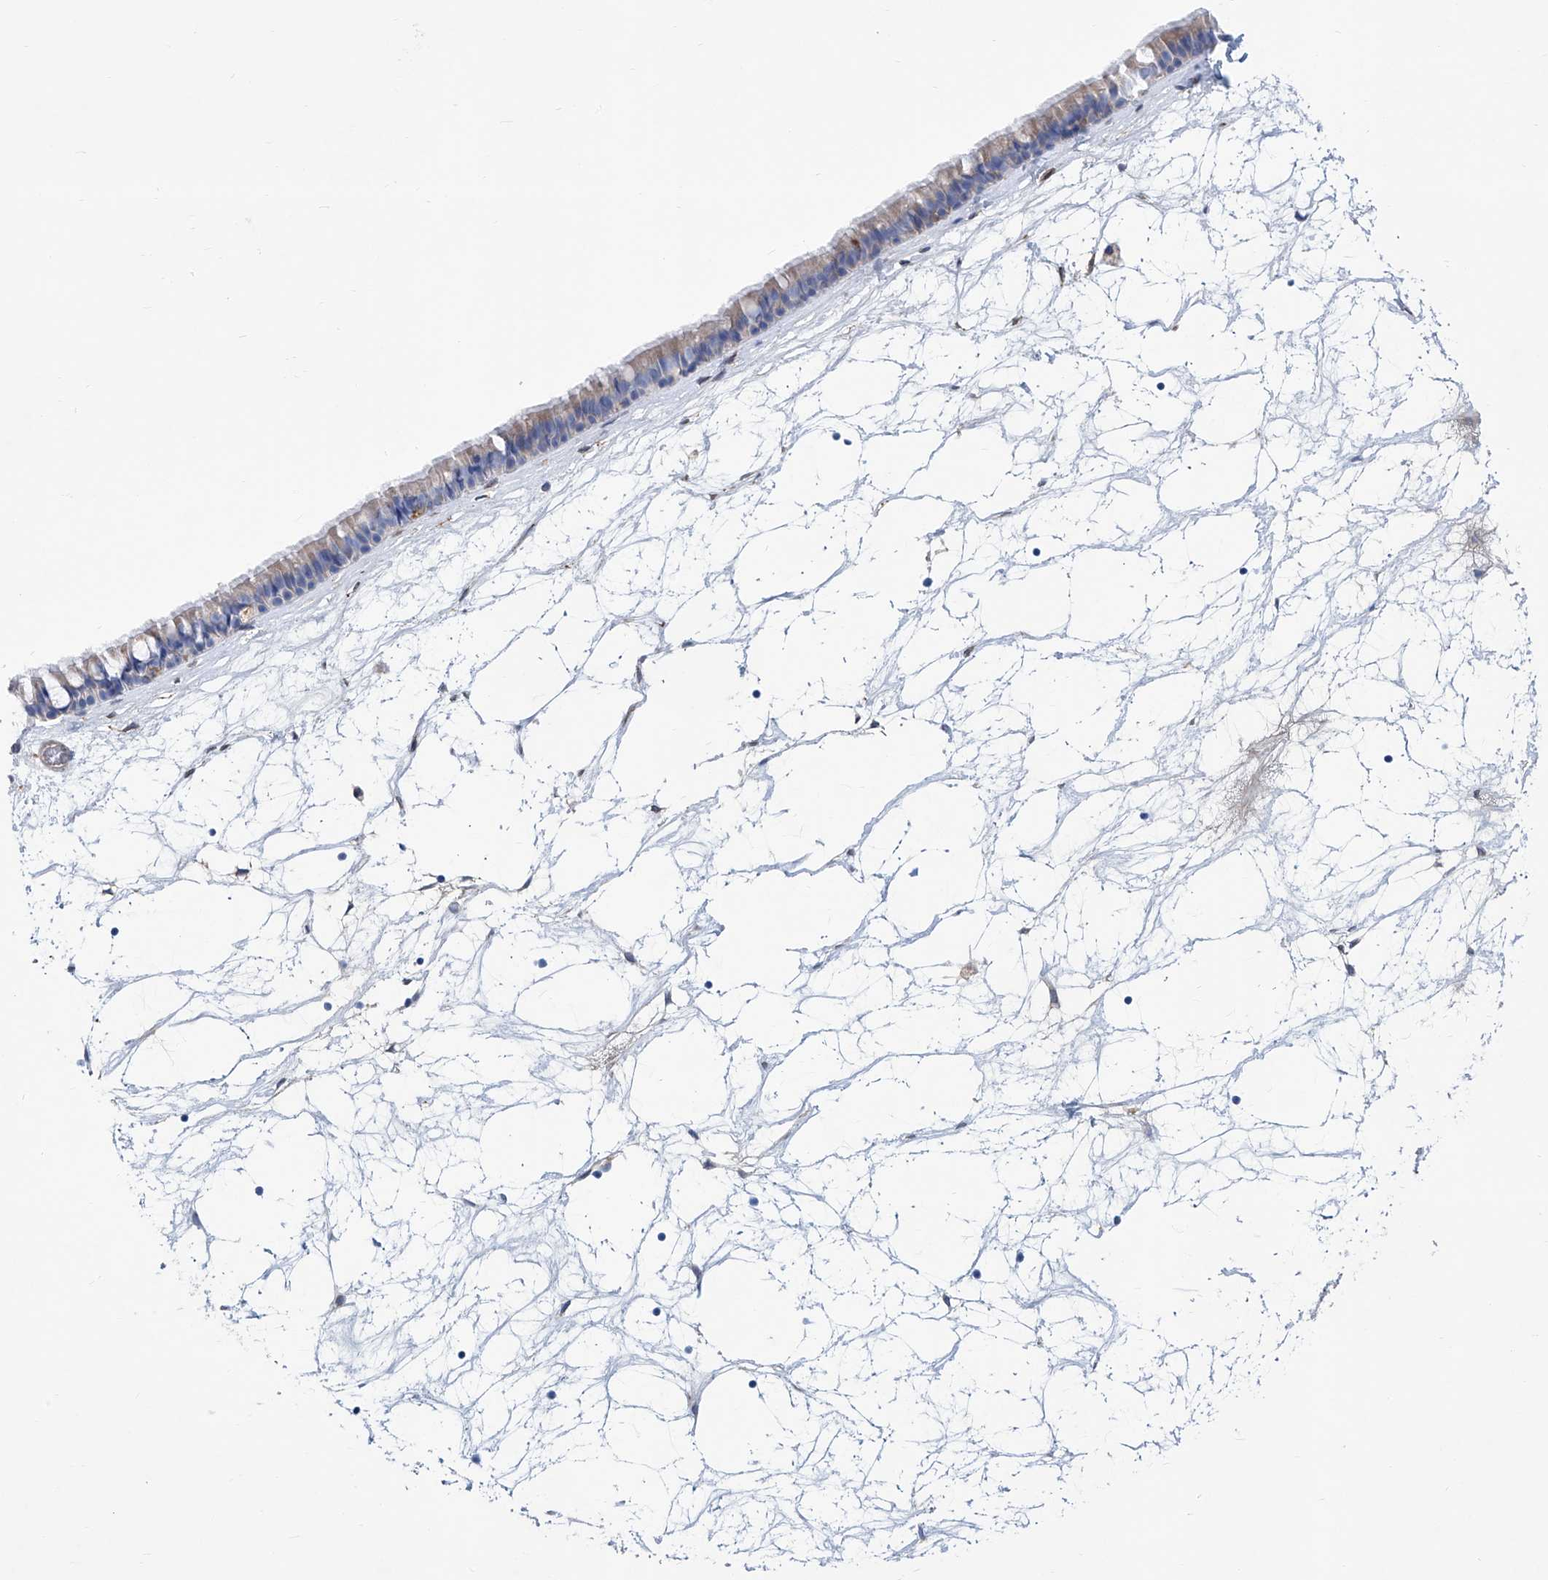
{"staining": {"intensity": "negative", "quantity": "none", "location": "none"}, "tissue": "nasopharynx", "cell_type": "Respiratory epithelial cells", "image_type": "normal", "snomed": [{"axis": "morphology", "description": "Normal tissue, NOS"}, {"axis": "topography", "description": "Nasopharynx"}], "caption": "Immunohistochemistry (IHC) histopathology image of unremarkable nasopharynx stained for a protein (brown), which demonstrates no staining in respiratory epithelial cells. (DAB (3,3'-diaminobenzidine) immunohistochemistry (IHC), high magnification).", "gene": "TNN", "patient": {"sex": "male", "age": 64}}